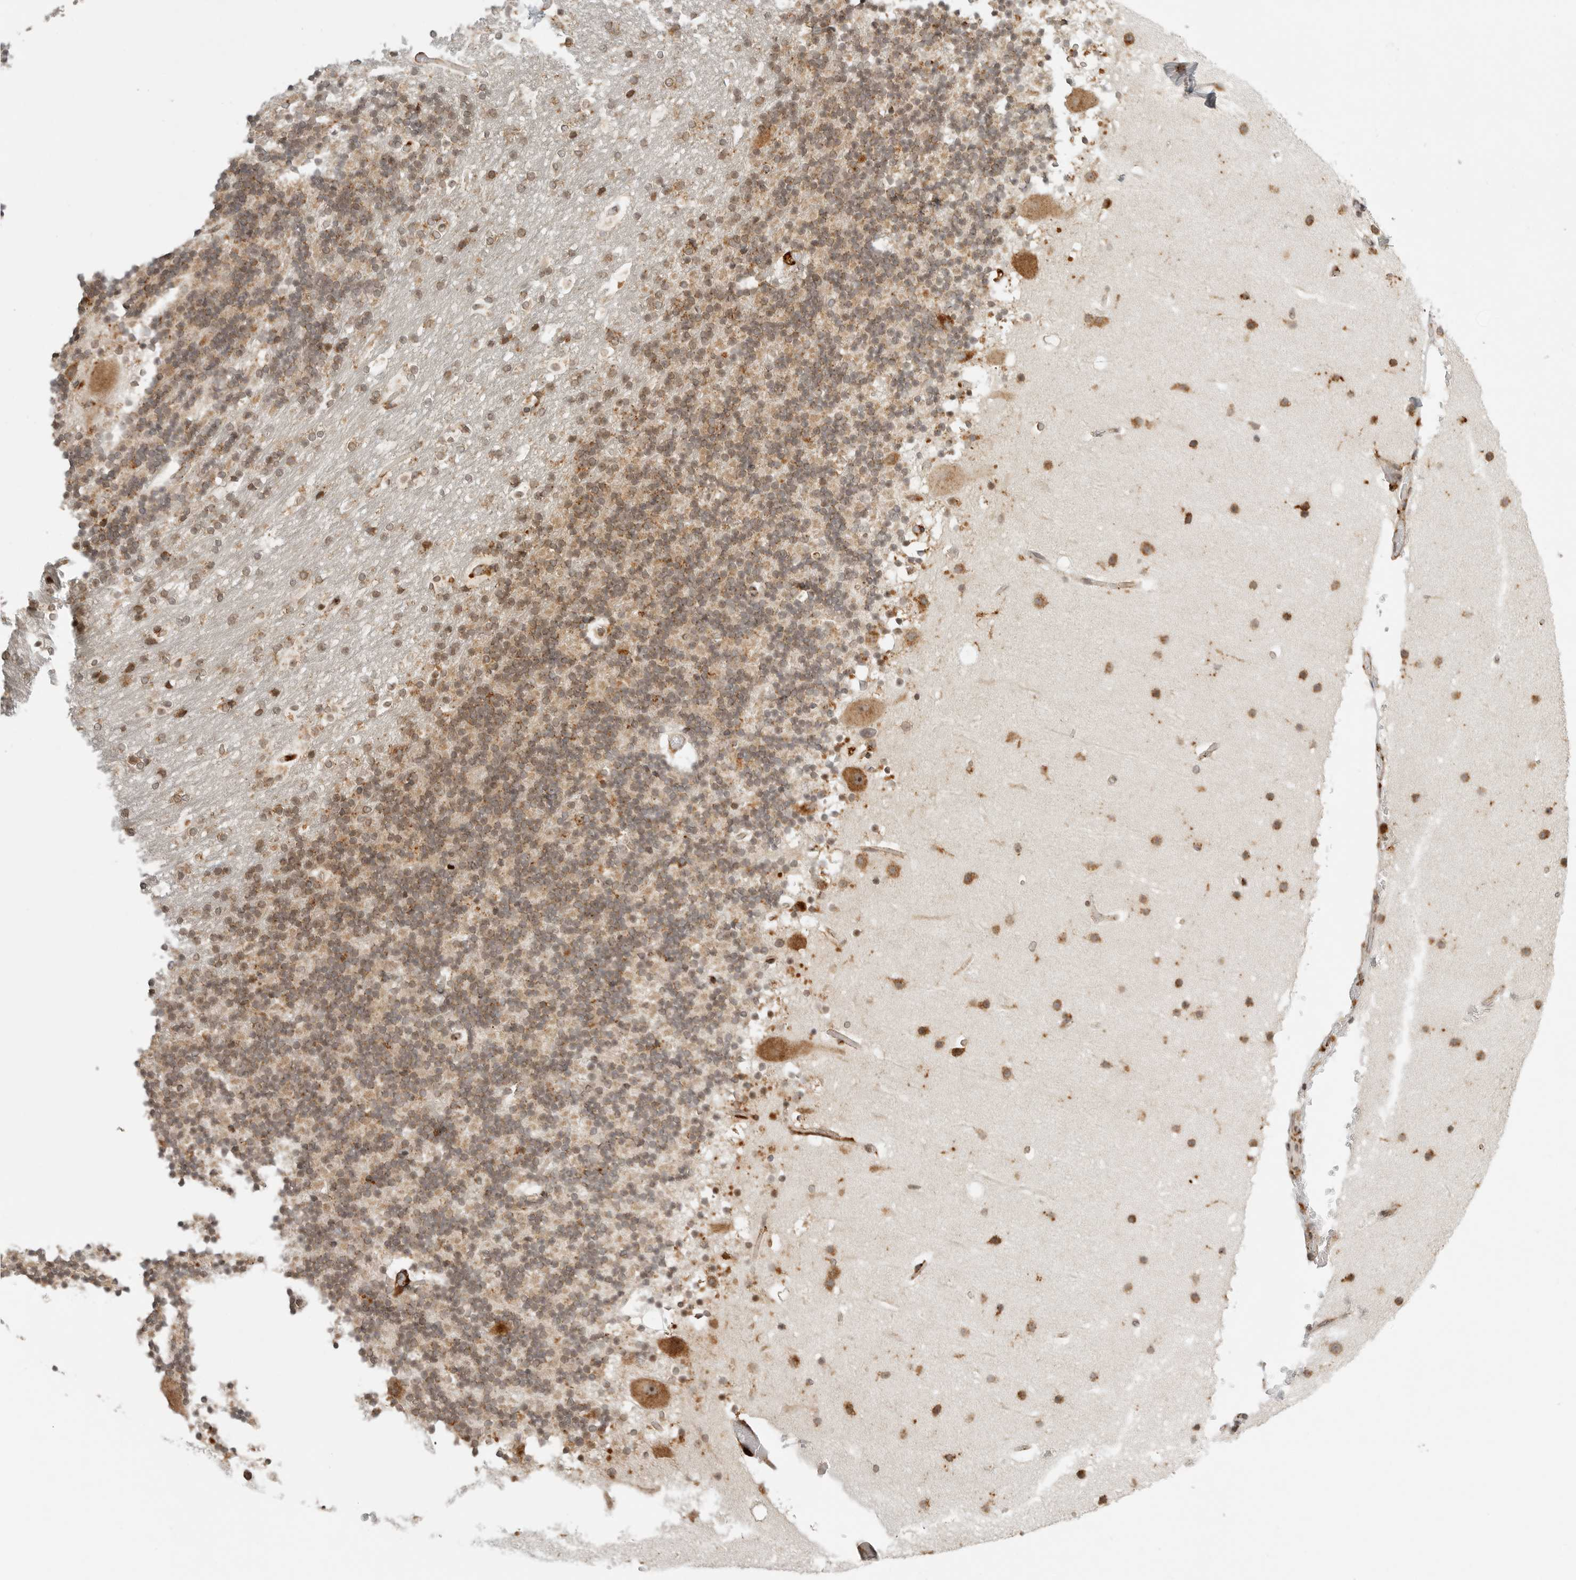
{"staining": {"intensity": "moderate", "quantity": ">75%", "location": "cytoplasmic/membranous"}, "tissue": "cerebellum", "cell_type": "Cells in granular layer", "image_type": "normal", "snomed": [{"axis": "morphology", "description": "Normal tissue, NOS"}, {"axis": "topography", "description": "Cerebellum"}], "caption": "Protein expression analysis of unremarkable human cerebellum reveals moderate cytoplasmic/membranous positivity in about >75% of cells in granular layer. (IHC, brightfield microscopy, high magnification).", "gene": "IDUA", "patient": {"sex": "male", "age": 57}}